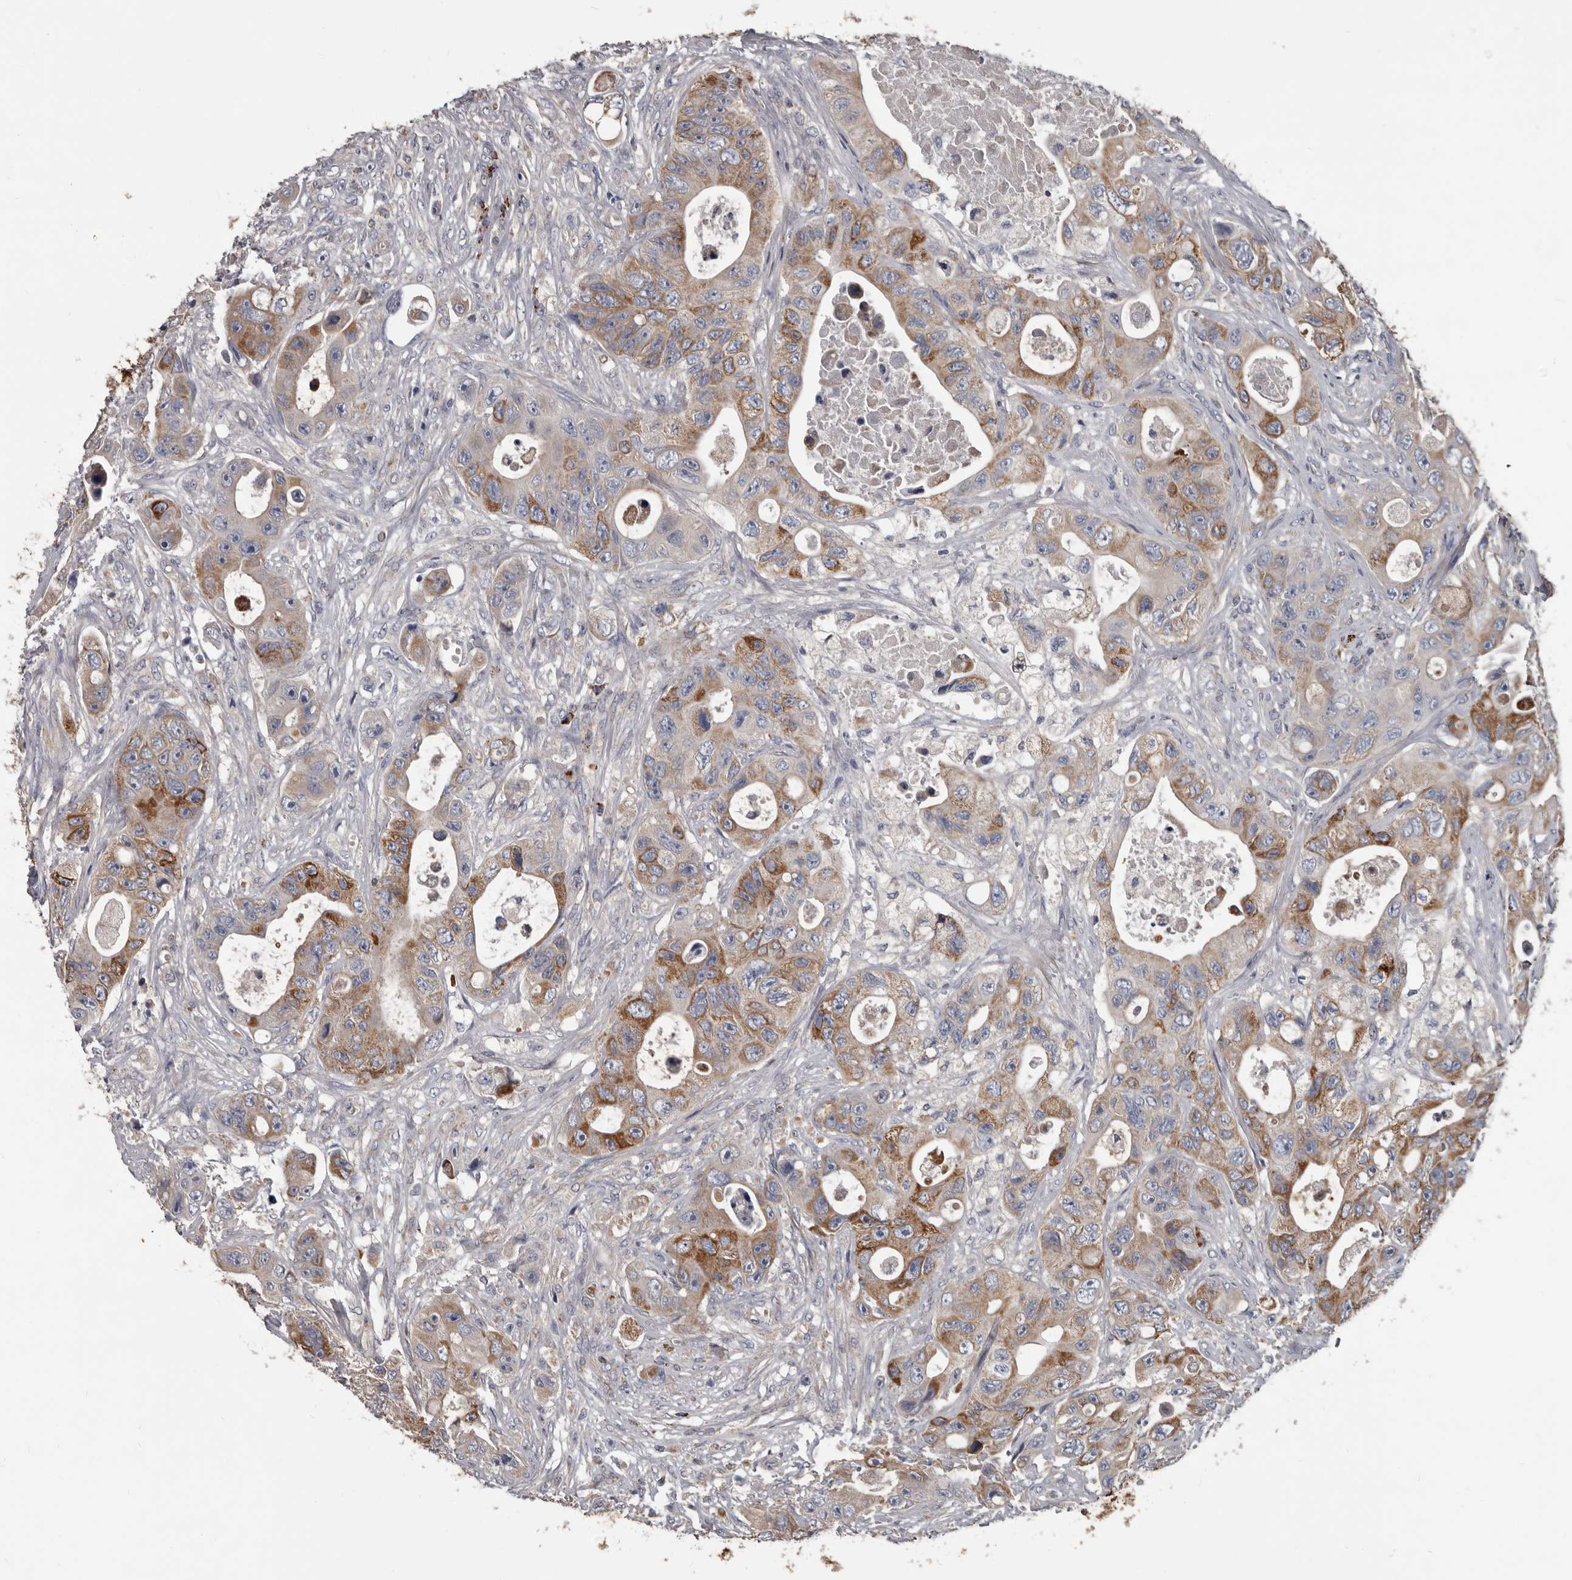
{"staining": {"intensity": "moderate", "quantity": ">75%", "location": "cytoplasmic/membranous"}, "tissue": "colorectal cancer", "cell_type": "Tumor cells", "image_type": "cancer", "snomed": [{"axis": "morphology", "description": "Adenocarcinoma, NOS"}, {"axis": "topography", "description": "Colon"}], "caption": "Protein staining exhibits moderate cytoplasmic/membranous expression in about >75% of tumor cells in colorectal adenocarcinoma. The staining is performed using DAB brown chromogen to label protein expression. The nuclei are counter-stained blue using hematoxylin.", "gene": "ALDH5A1", "patient": {"sex": "female", "age": 46}}